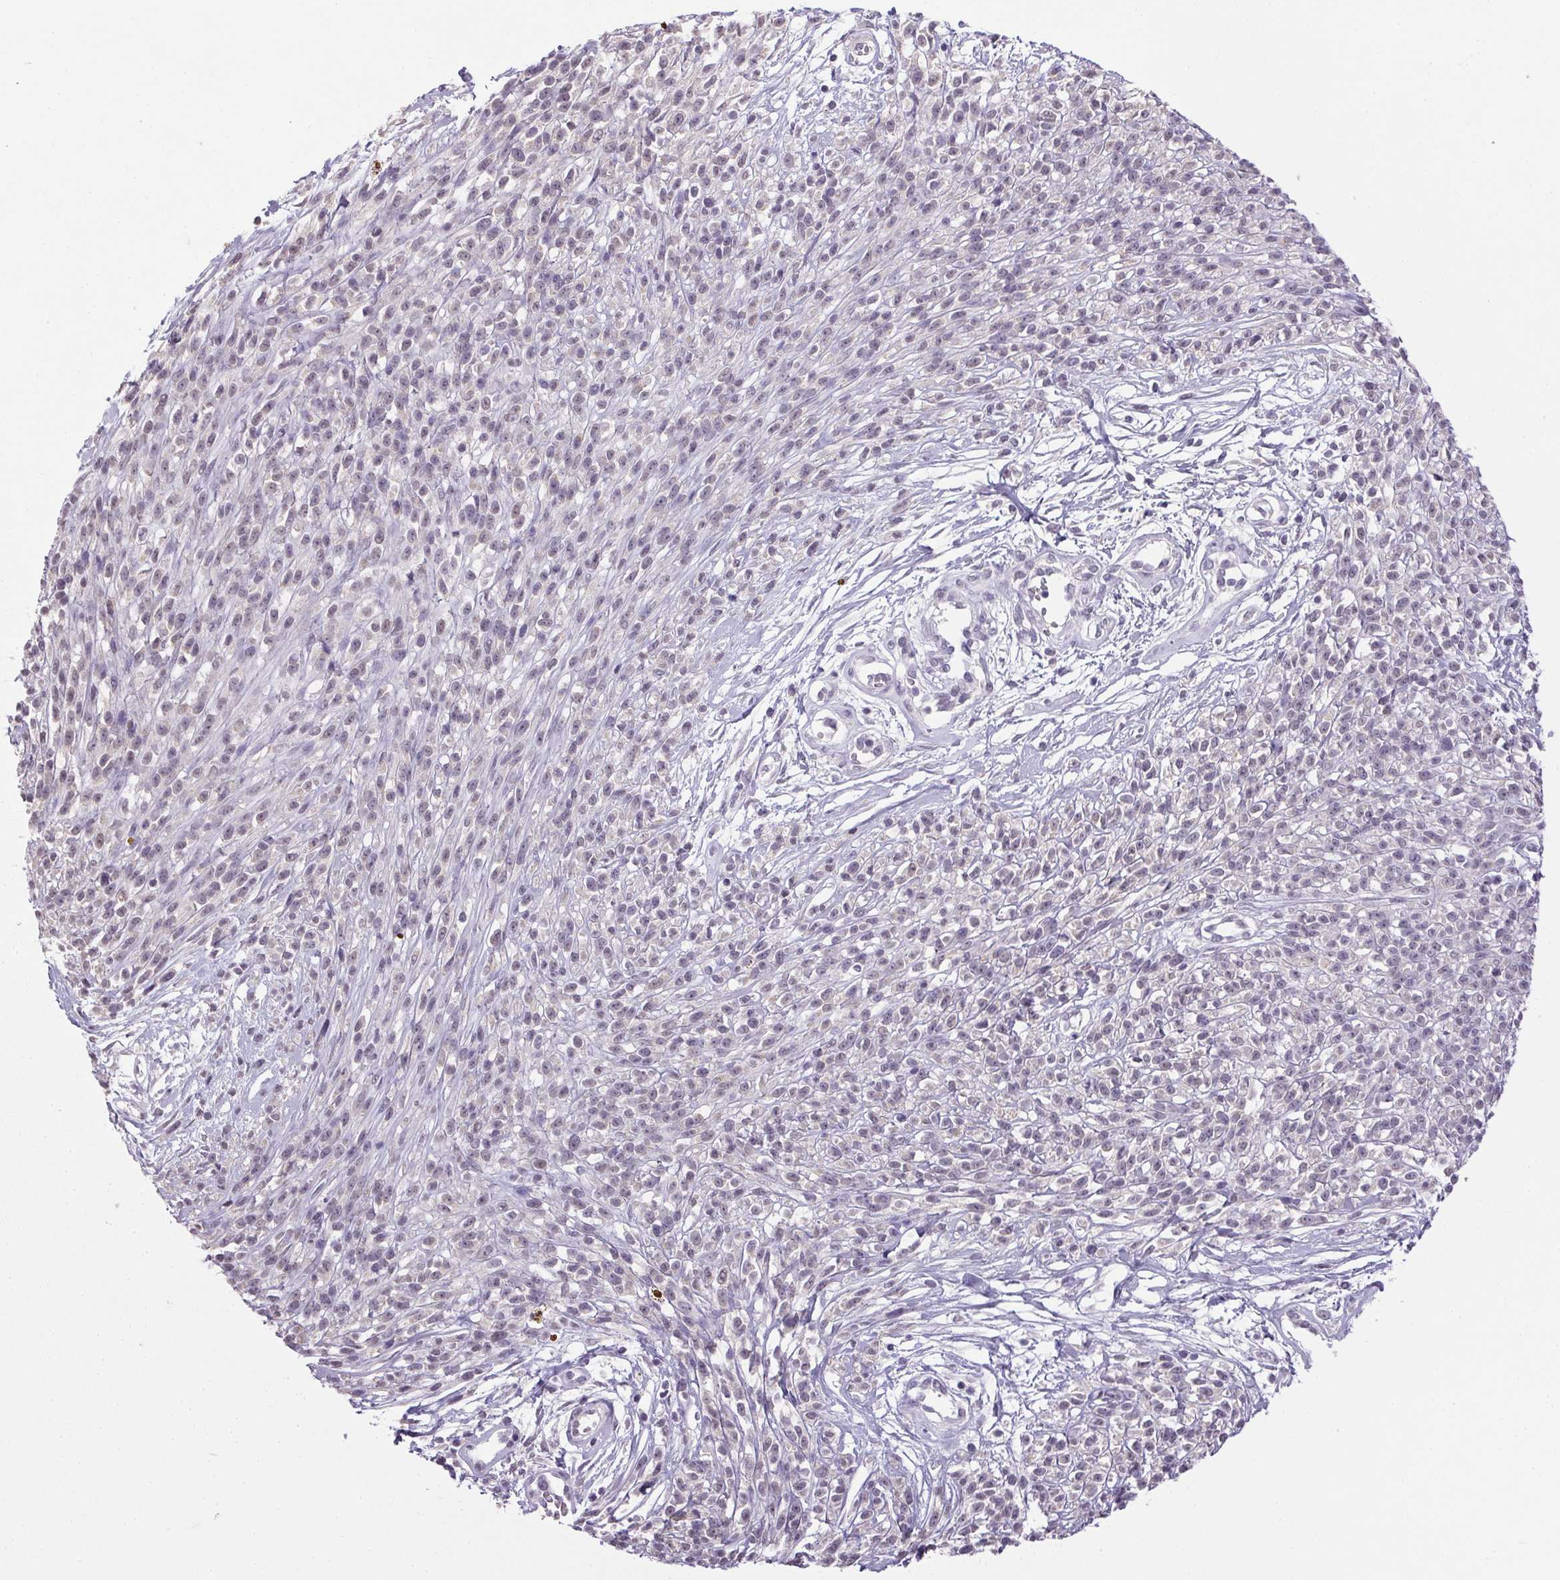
{"staining": {"intensity": "negative", "quantity": "none", "location": "none"}, "tissue": "melanoma", "cell_type": "Tumor cells", "image_type": "cancer", "snomed": [{"axis": "morphology", "description": "Malignant melanoma, NOS"}, {"axis": "topography", "description": "Skin"}, {"axis": "topography", "description": "Skin of trunk"}], "caption": "Immunohistochemical staining of human malignant melanoma shows no significant staining in tumor cells.", "gene": "TRDN", "patient": {"sex": "male", "age": 74}}